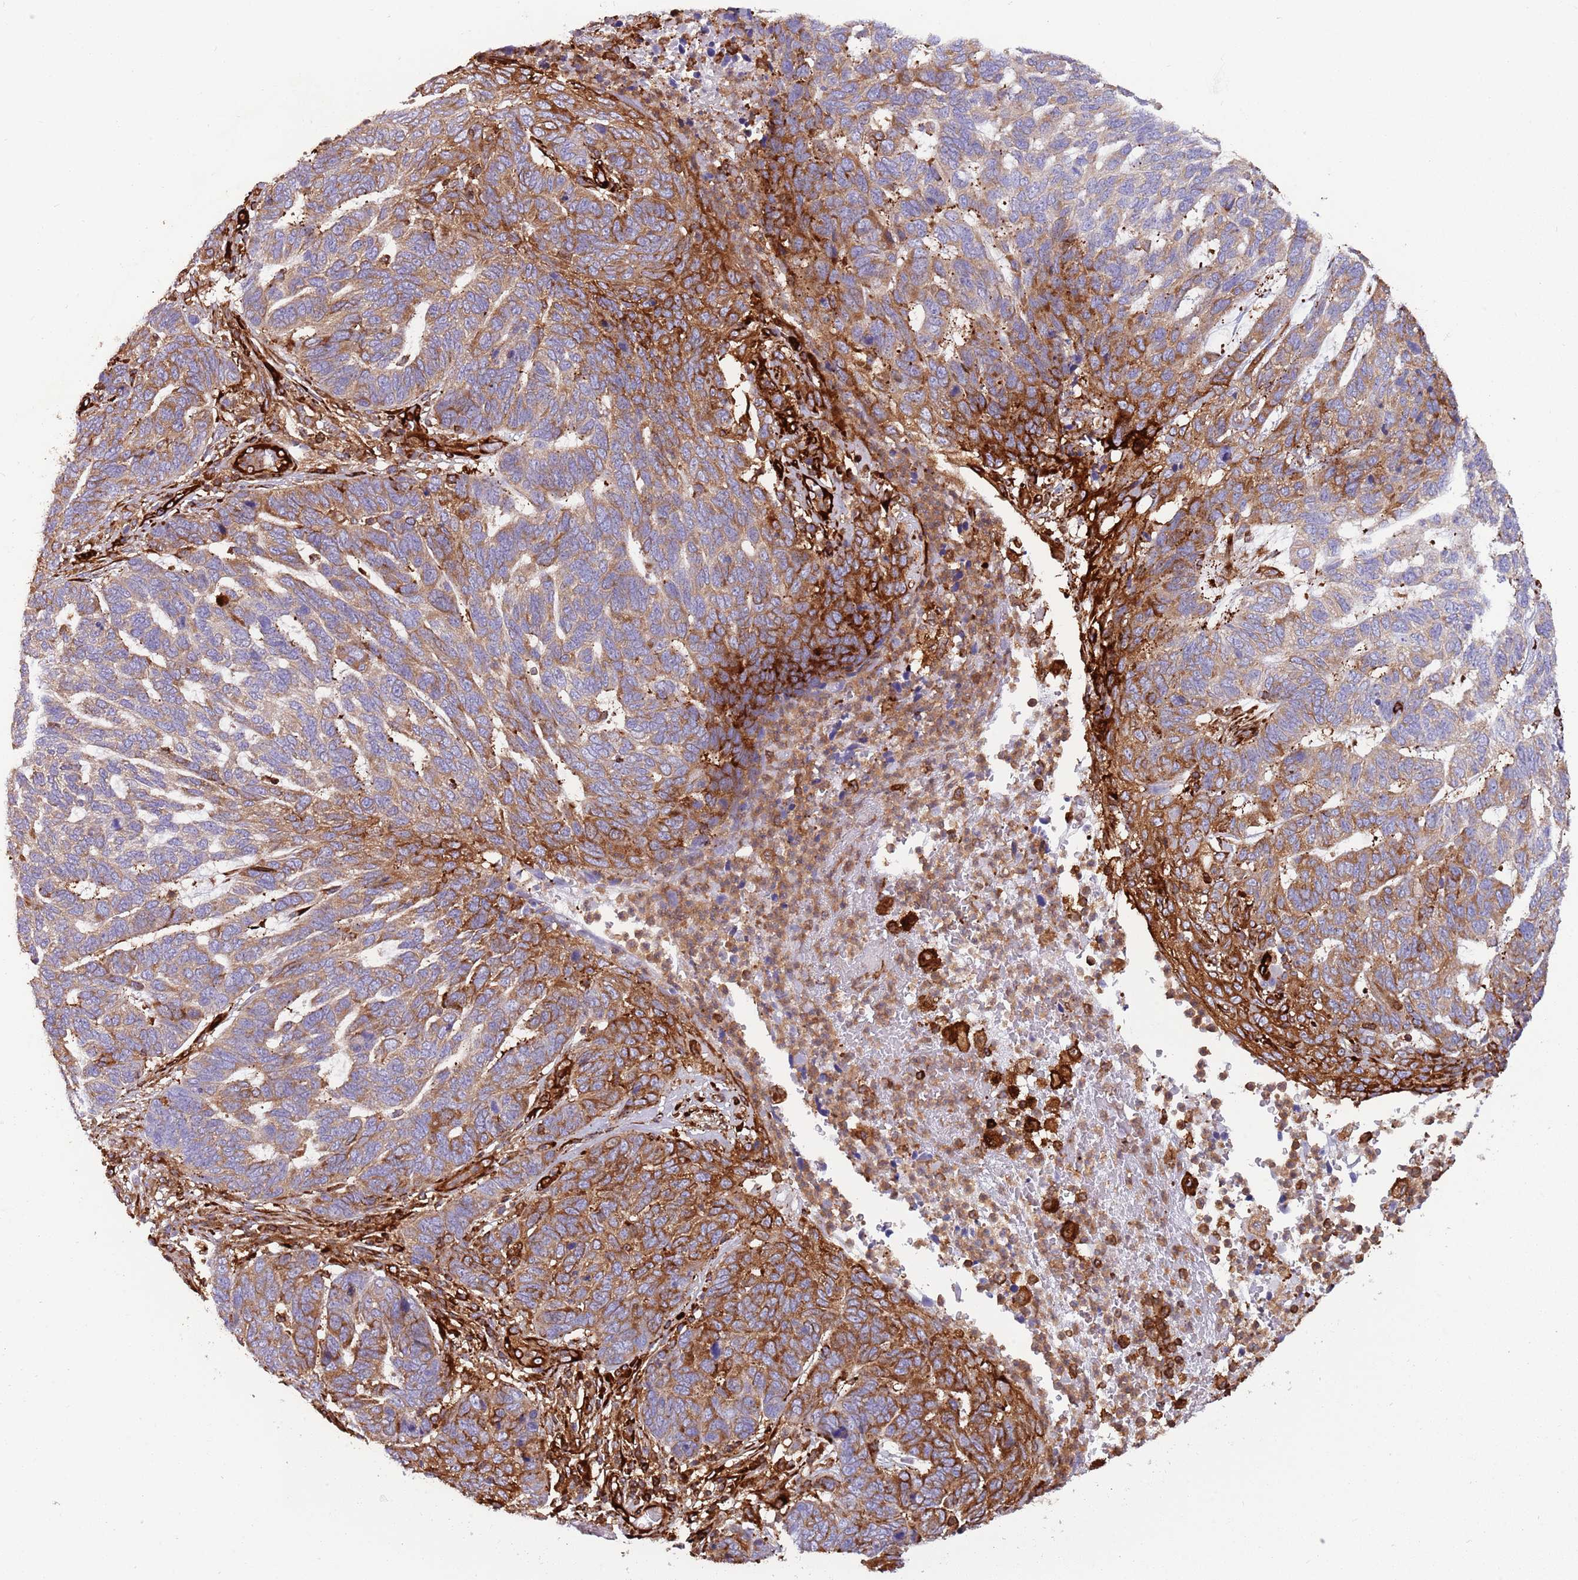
{"staining": {"intensity": "strong", "quantity": "25%-75%", "location": "cytoplasmic/membranous"}, "tissue": "skin cancer", "cell_type": "Tumor cells", "image_type": "cancer", "snomed": [{"axis": "morphology", "description": "Basal cell carcinoma"}, {"axis": "topography", "description": "Skin"}], "caption": "This is an image of IHC staining of skin cancer (basal cell carcinoma), which shows strong staining in the cytoplasmic/membranous of tumor cells.", "gene": "KBTBD7", "patient": {"sex": "female", "age": 65}}